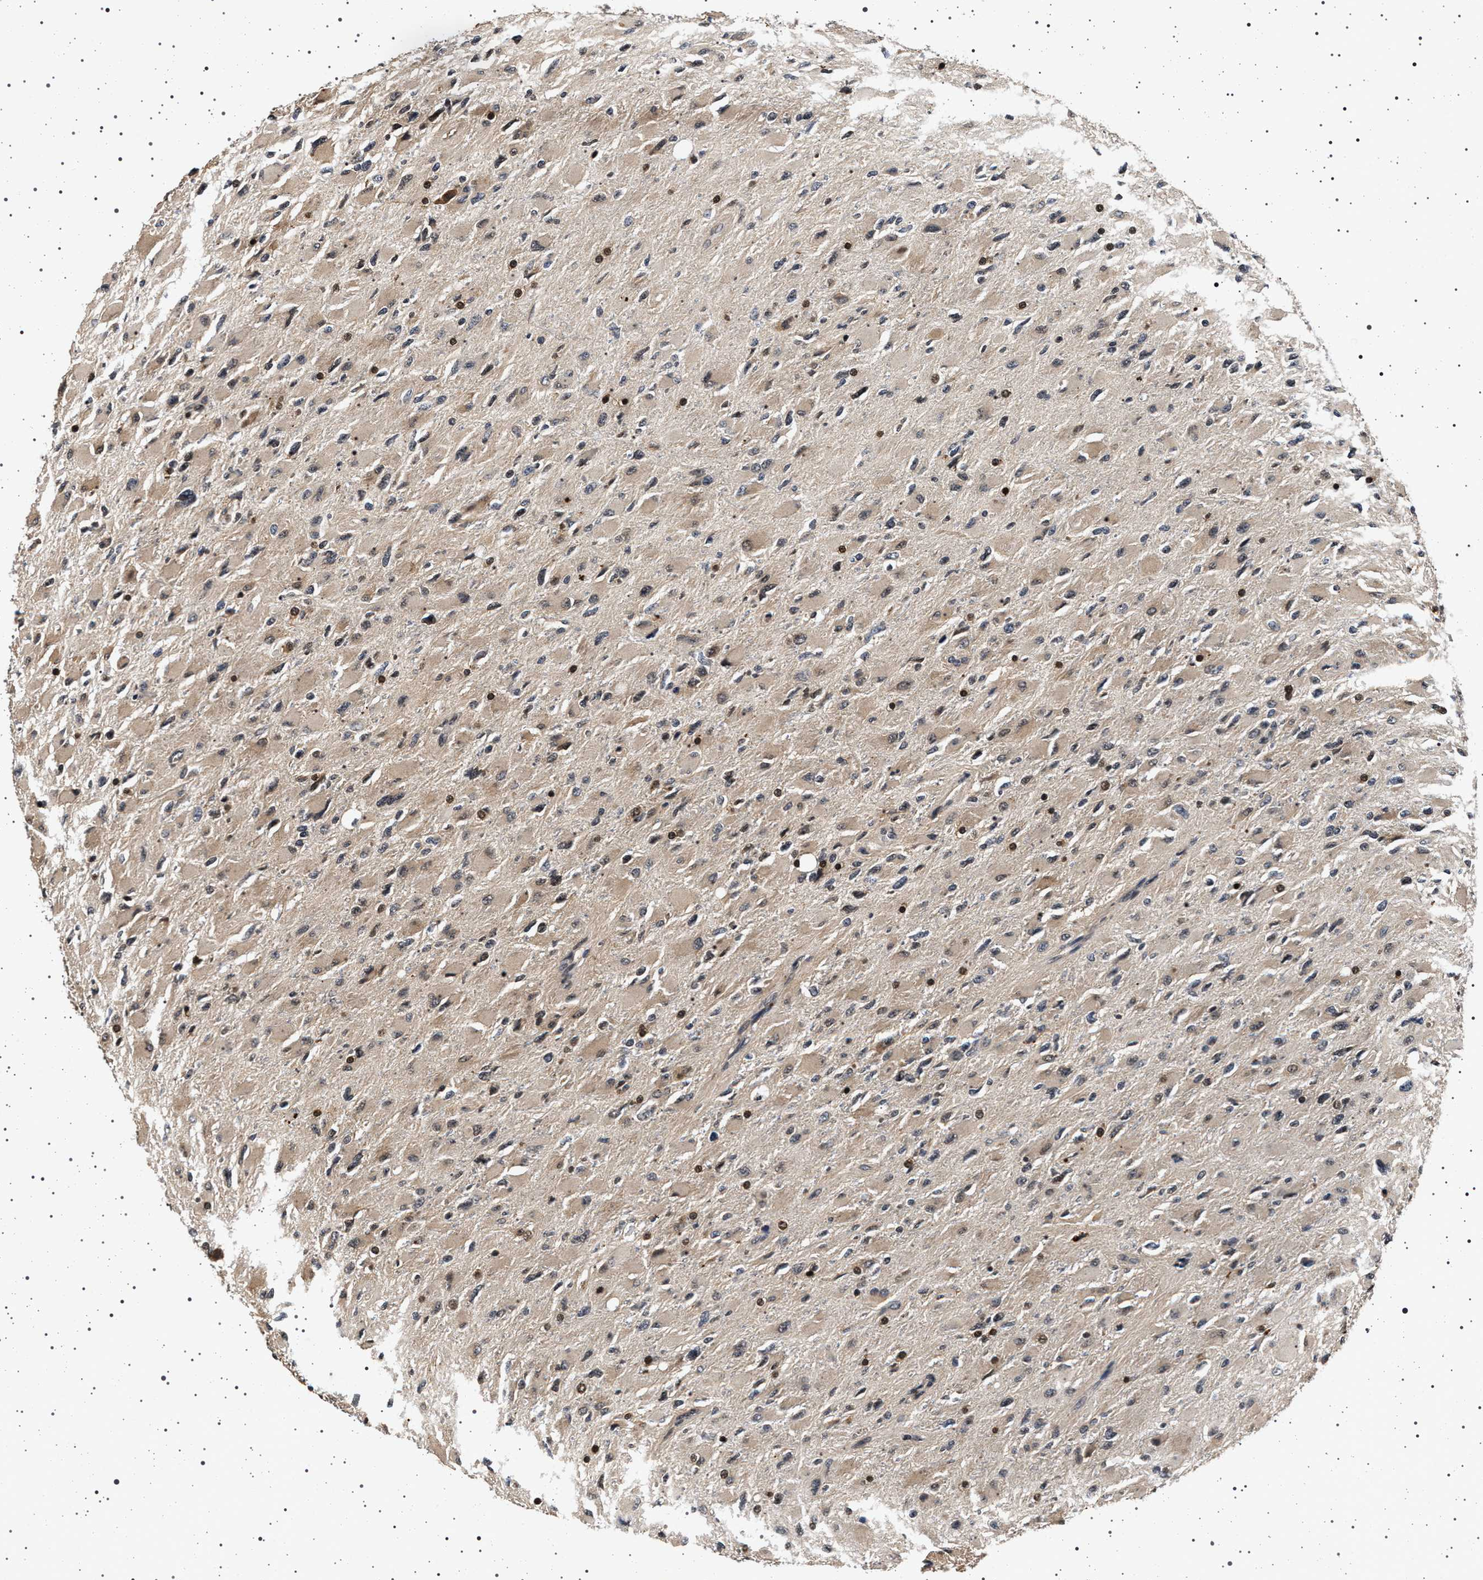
{"staining": {"intensity": "weak", "quantity": ">75%", "location": "cytoplasmic/membranous,nuclear"}, "tissue": "glioma", "cell_type": "Tumor cells", "image_type": "cancer", "snomed": [{"axis": "morphology", "description": "Glioma, malignant, High grade"}, {"axis": "topography", "description": "Cerebral cortex"}], "caption": "A histopathology image of human malignant glioma (high-grade) stained for a protein demonstrates weak cytoplasmic/membranous and nuclear brown staining in tumor cells.", "gene": "CDKN1B", "patient": {"sex": "female", "age": 36}}